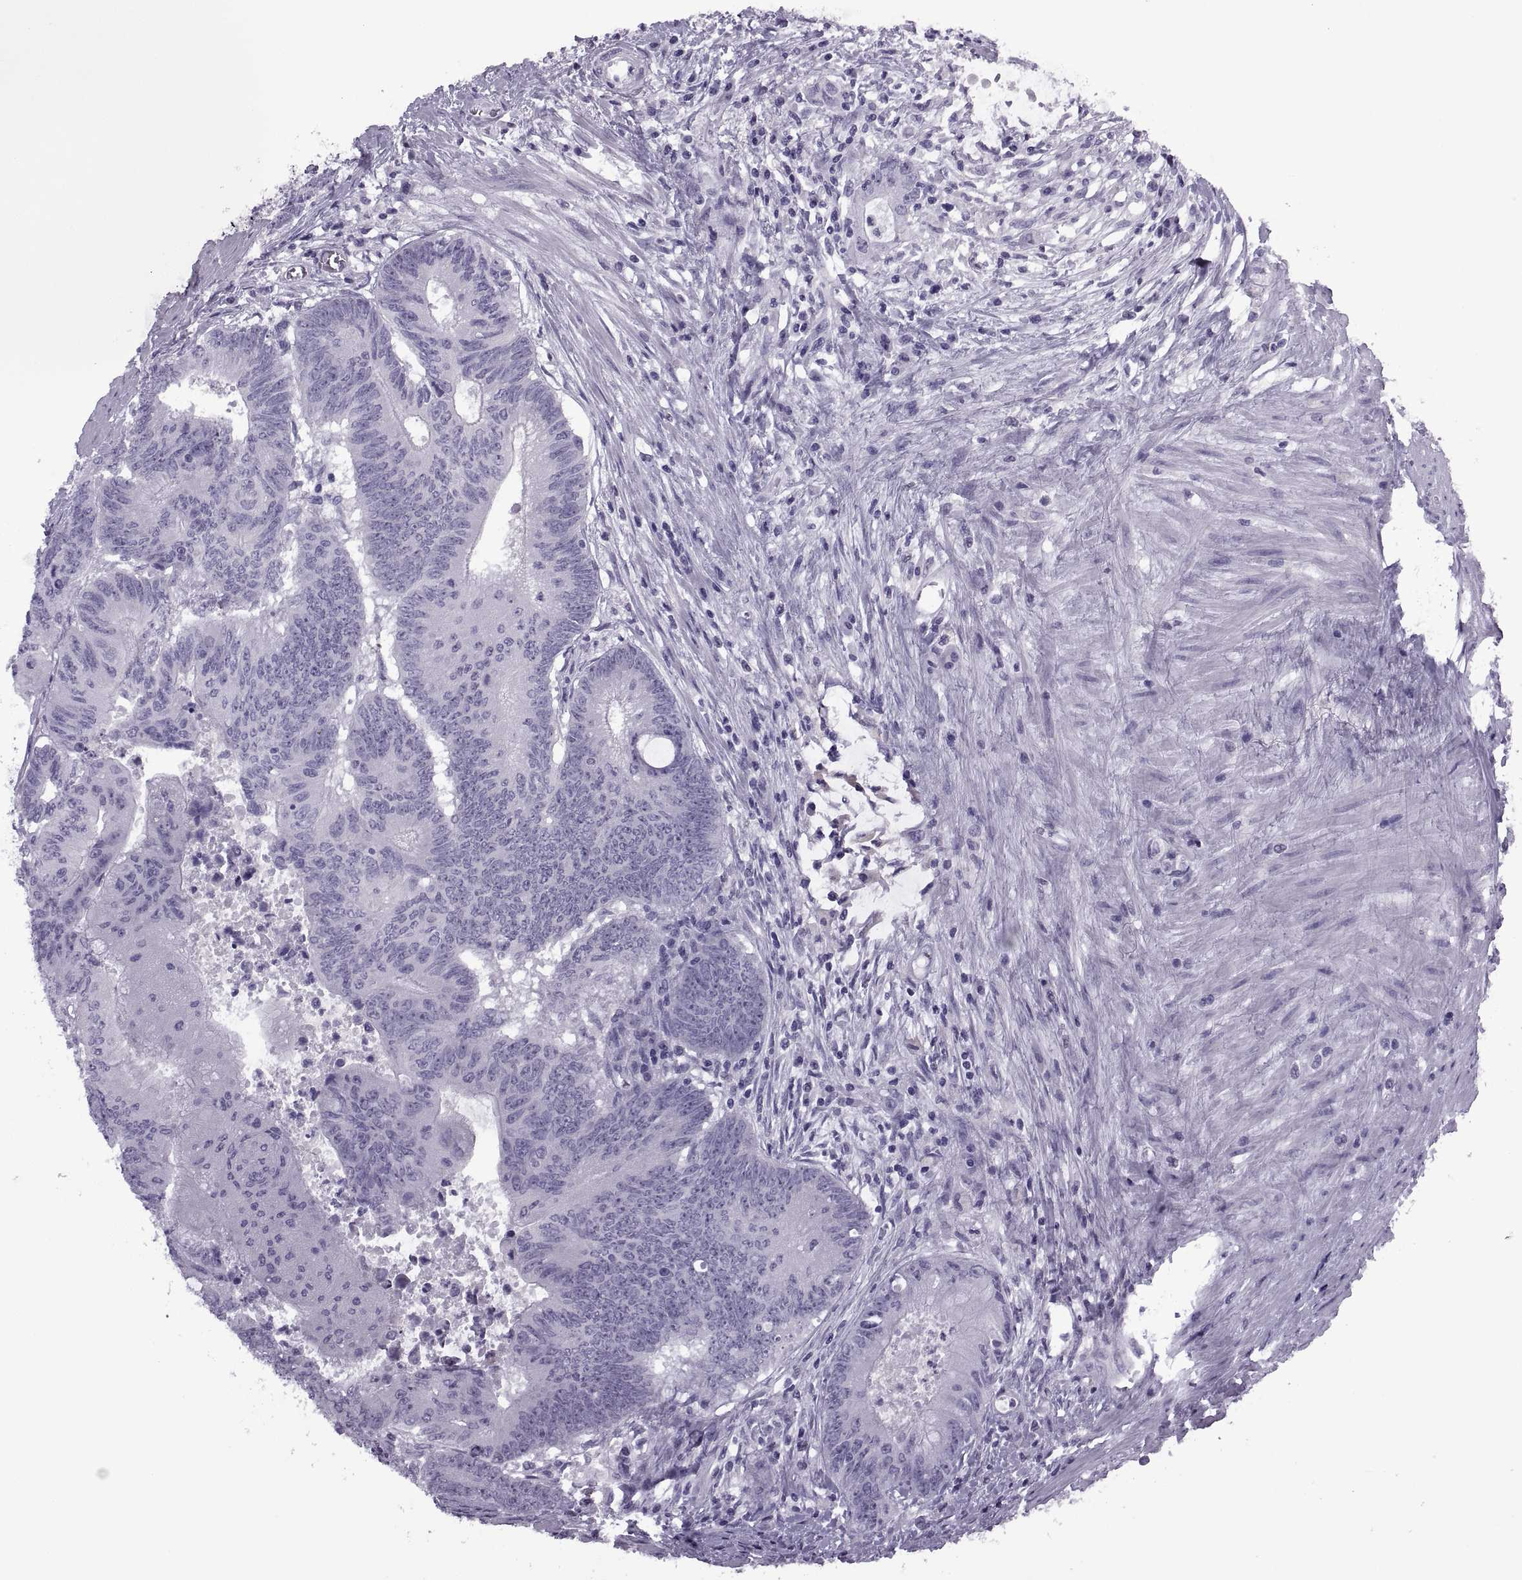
{"staining": {"intensity": "negative", "quantity": "none", "location": "none"}, "tissue": "colorectal cancer", "cell_type": "Tumor cells", "image_type": "cancer", "snomed": [{"axis": "morphology", "description": "Adenocarcinoma, NOS"}, {"axis": "topography", "description": "Rectum"}], "caption": "An immunohistochemistry (IHC) histopathology image of colorectal cancer is shown. There is no staining in tumor cells of colorectal cancer.", "gene": "FAM24A", "patient": {"sex": "male", "age": 59}}